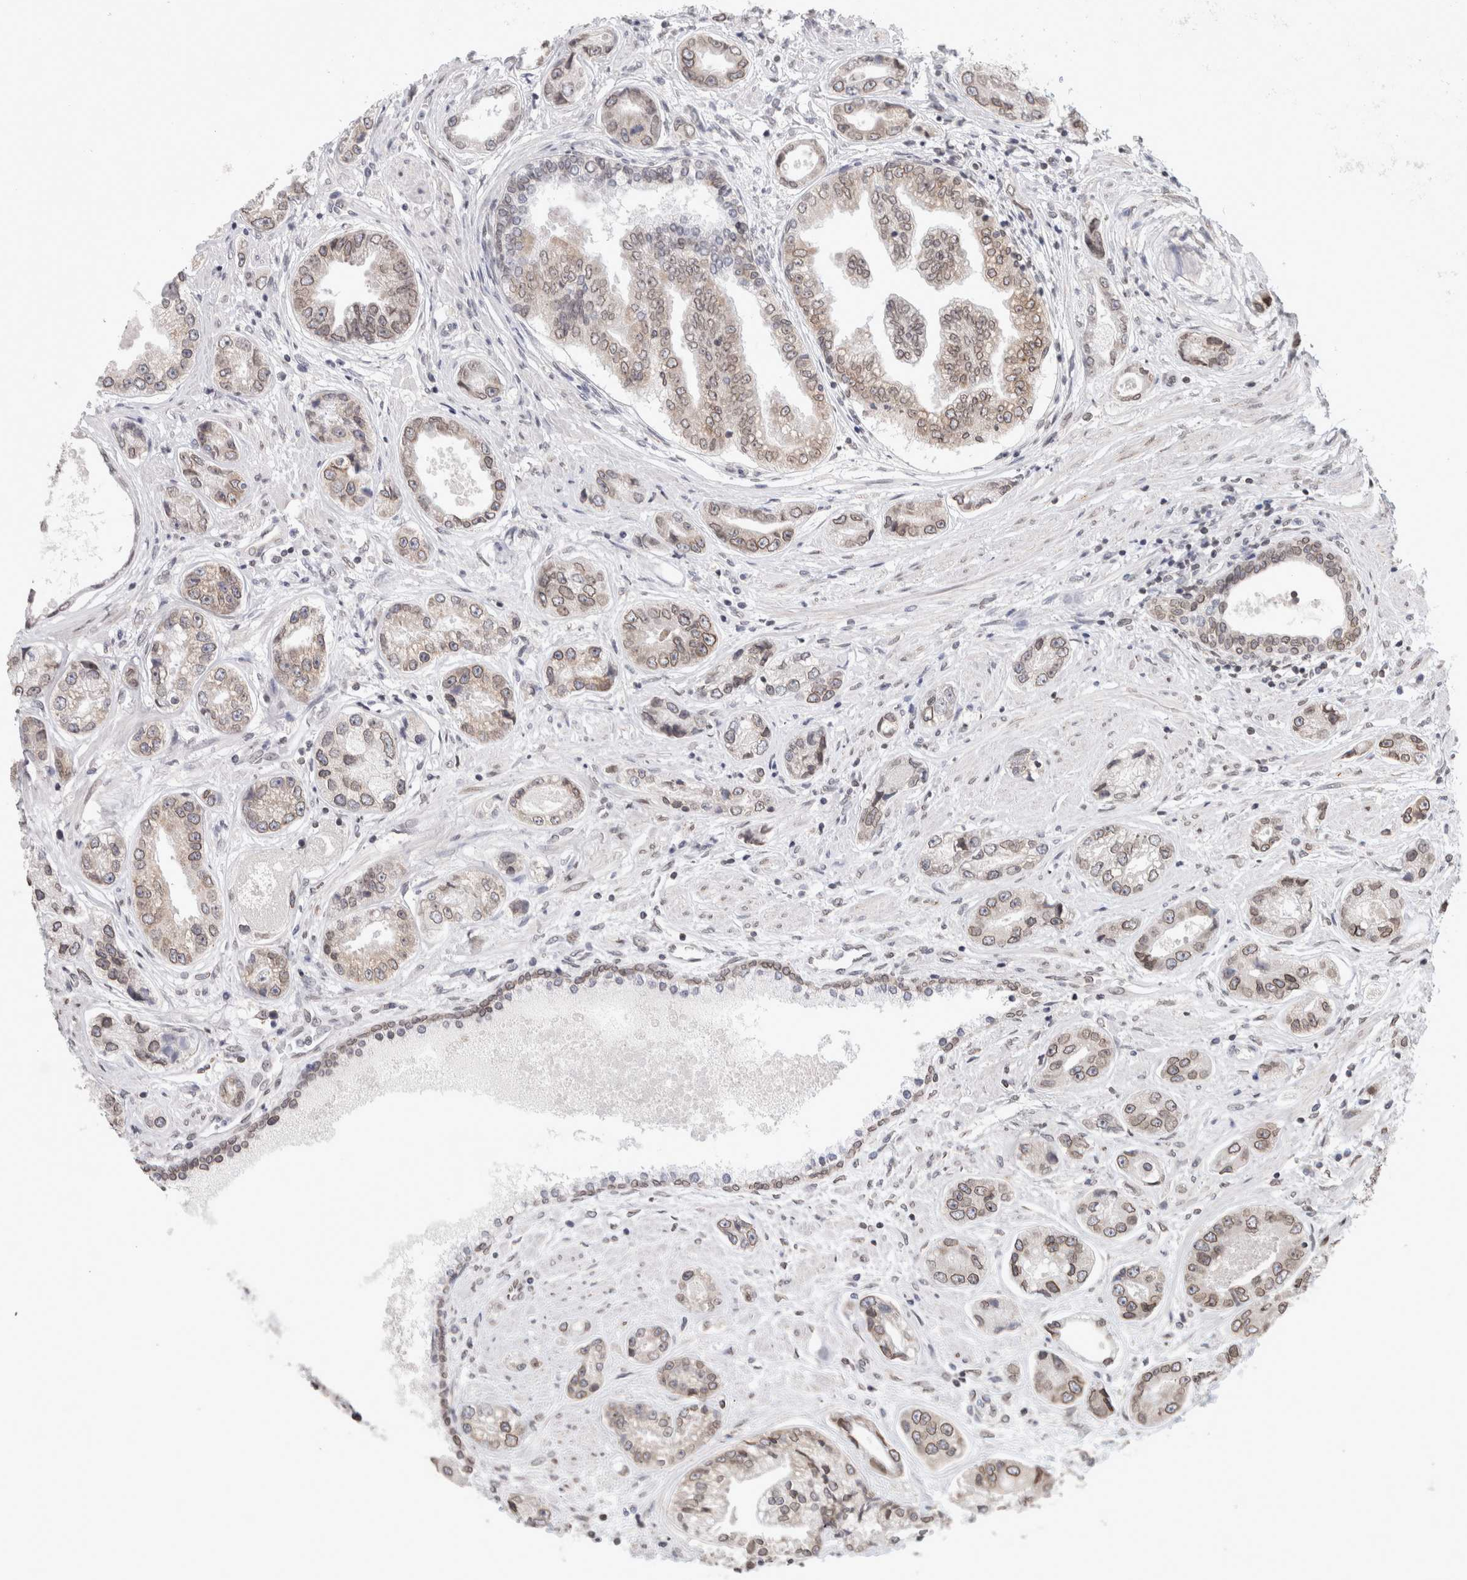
{"staining": {"intensity": "weak", "quantity": ">75%", "location": "cytoplasmic/membranous,nuclear"}, "tissue": "prostate cancer", "cell_type": "Tumor cells", "image_type": "cancer", "snomed": [{"axis": "morphology", "description": "Adenocarcinoma, High grade"}, {"axis": "topography", "description": "Prostate"}], "caption": "Protein expression analysis of human prostate high-grade adenocarcinoma reveals weak cytoplasmic/membranous and nuclear positivity in about >75% of tumor cells. (DAB (3,3'-diaminobenzidine) IHC, brown staining for protein, blue staining for nuclei).", "gene": "RBMX2", "patient": {"sex": "male", "age": 61}}